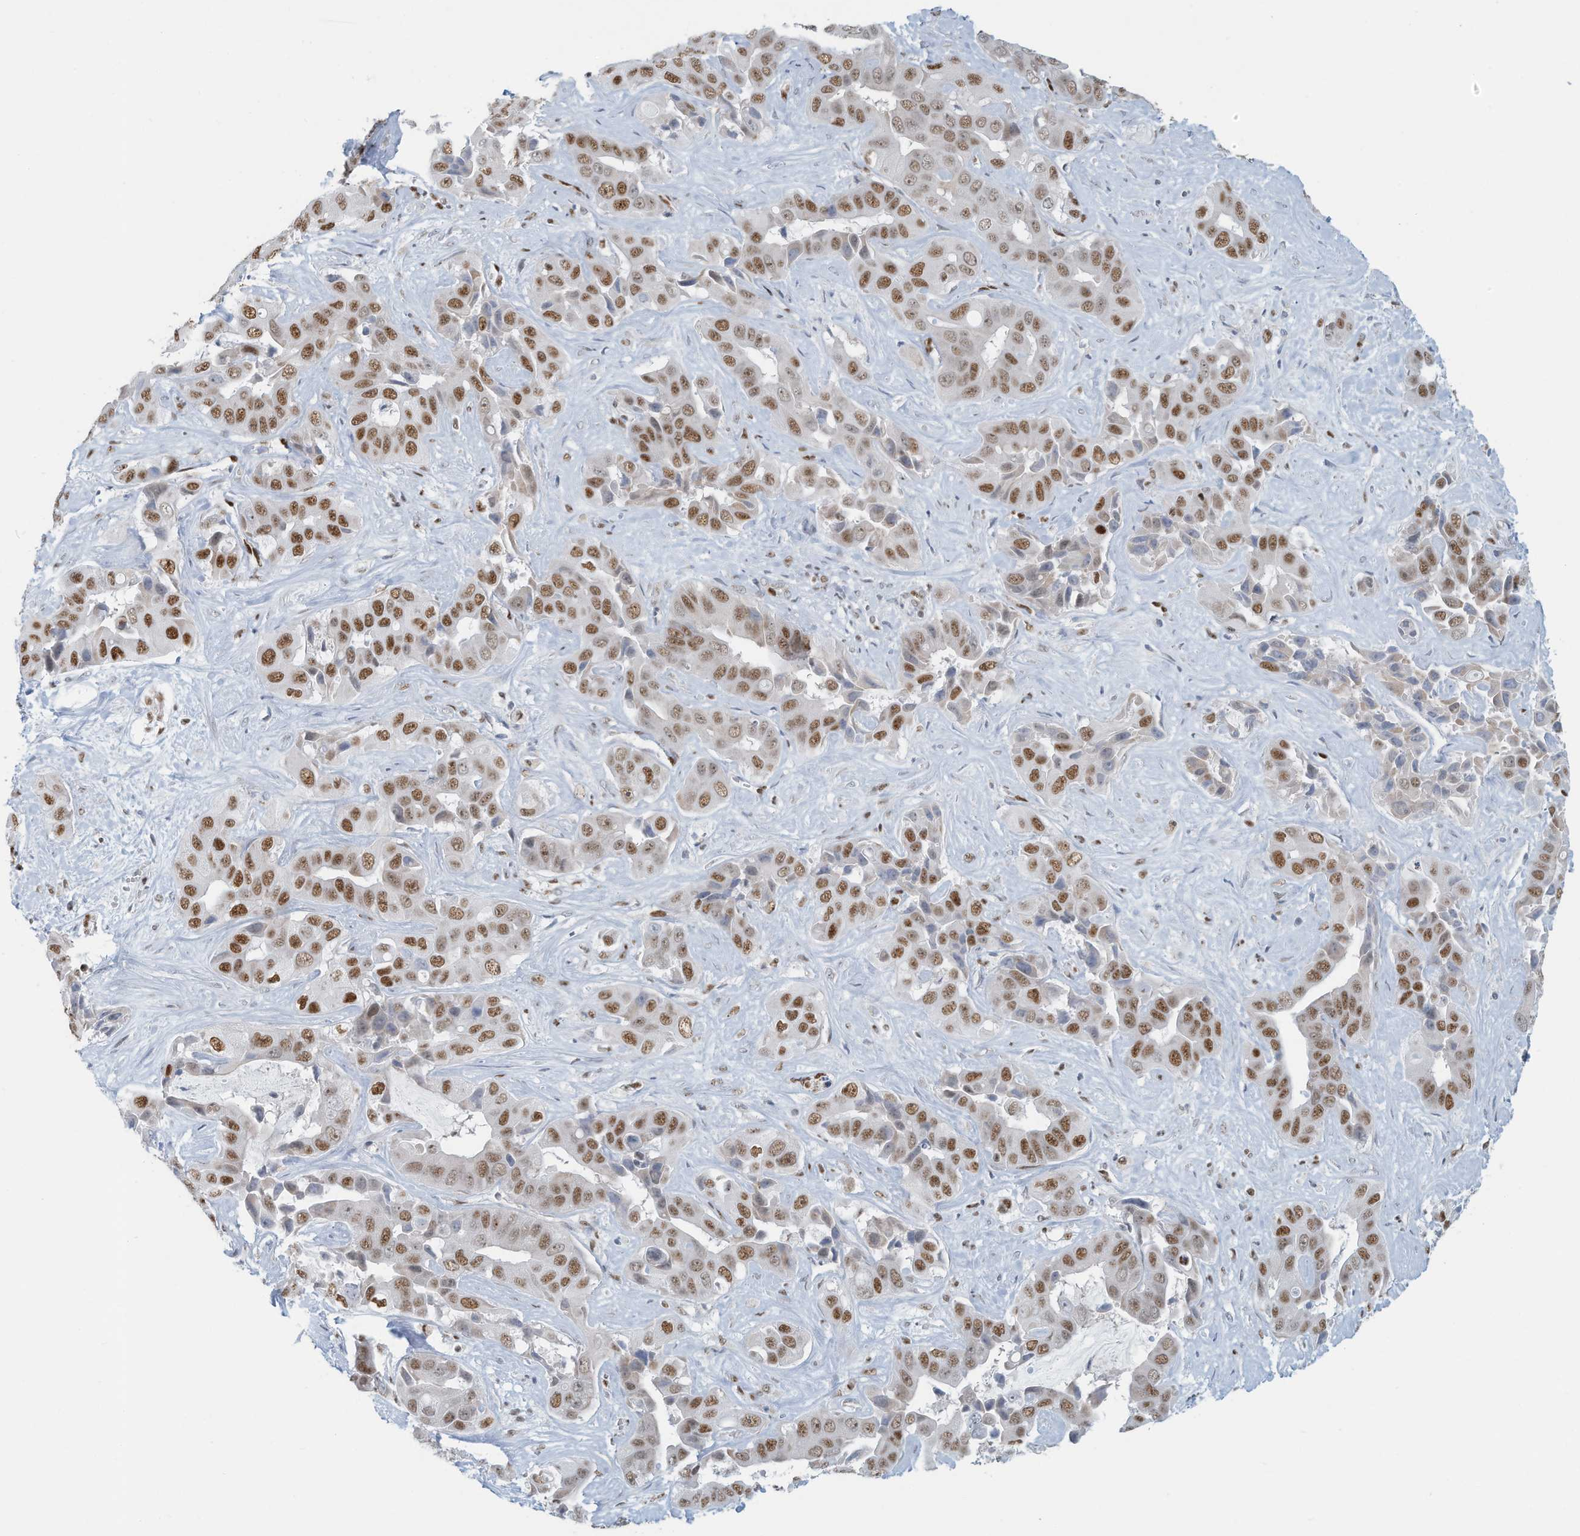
{"staining": {"intensity": "moderate", "quantity": "25%-75%", "location": "nuclear"}, "tissue": "liver cancer", "cell_type": "Tumor cells", "image_type": "cancer", "snomed": [{"axis": "morphology", "description": "Cholangiocarcinoma"}, {"axis": "topography", "description": "Liver"}], "caption": "A high-resolution image shows immunohistochemistry (IHC) staining of liver cancer (cholangiocarcinoma), which reveals moderate nuclear staining in about 25%-75% of tumor cells.", "gene": "SARNP", "patient": {"sex": "female", "age": 52}}